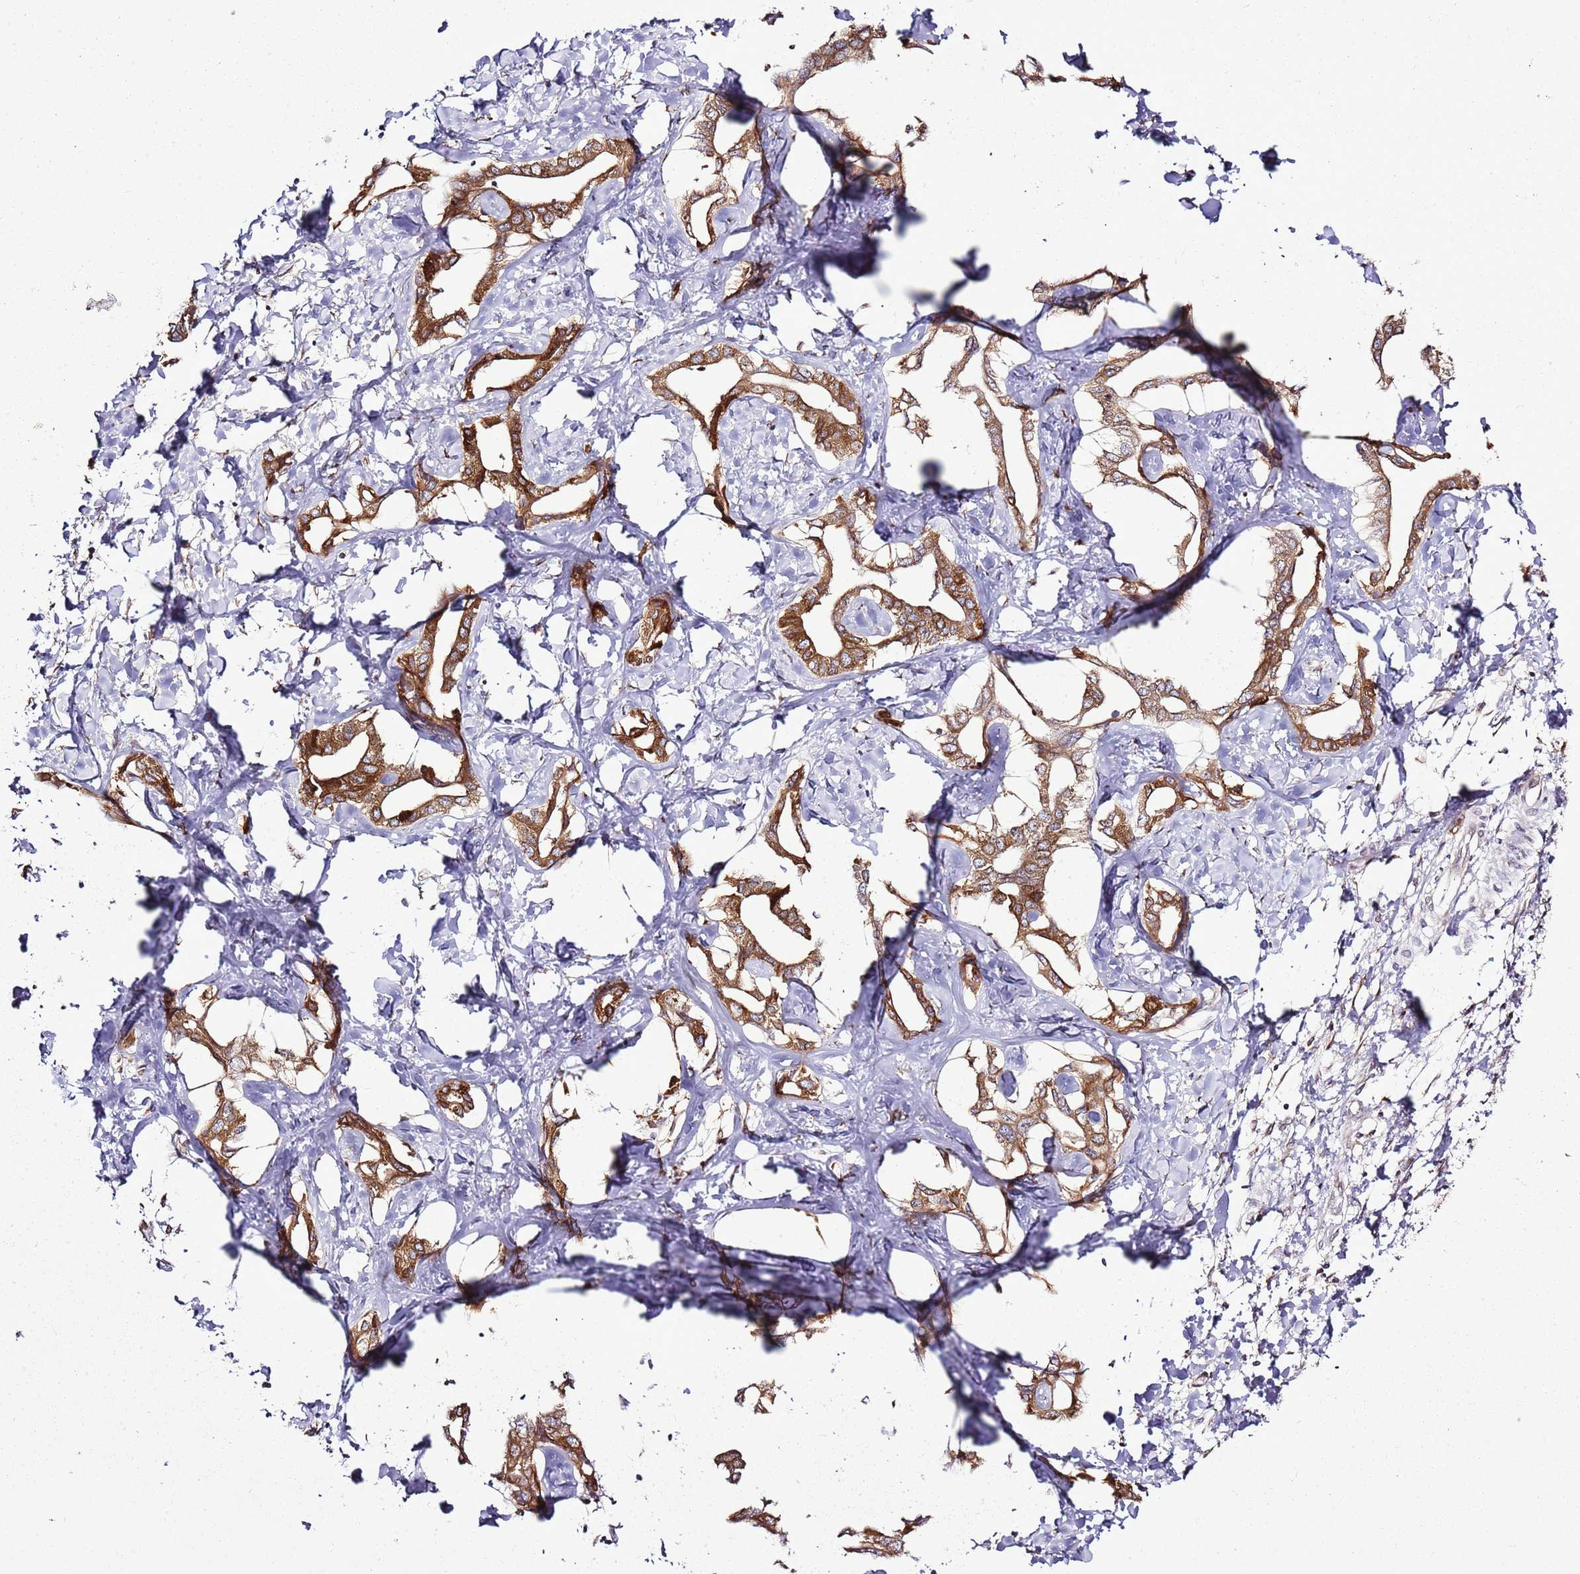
{"staining": {"intensity": "strong", "quantity": ">75%", "location": "cytoplasmic/membranous"}, "tissue": "liver cancer", "cell_type": "Tumor cells", "image_type": "cancer", "snomed": [{"axis": "morphology", "description": "Cholangiocarcinoma"}, {"axis": "topography", "description": "Liver"}], "caption": "Protein staining by immunohistochemistry (IHC) reveals strong cytoplasmic/membranous expression in about >75% of tumor cells in liver cancer (cholangiocarcinoma).", "gene": "TMED10", "patient": {"sex": "male", "age": 59}}